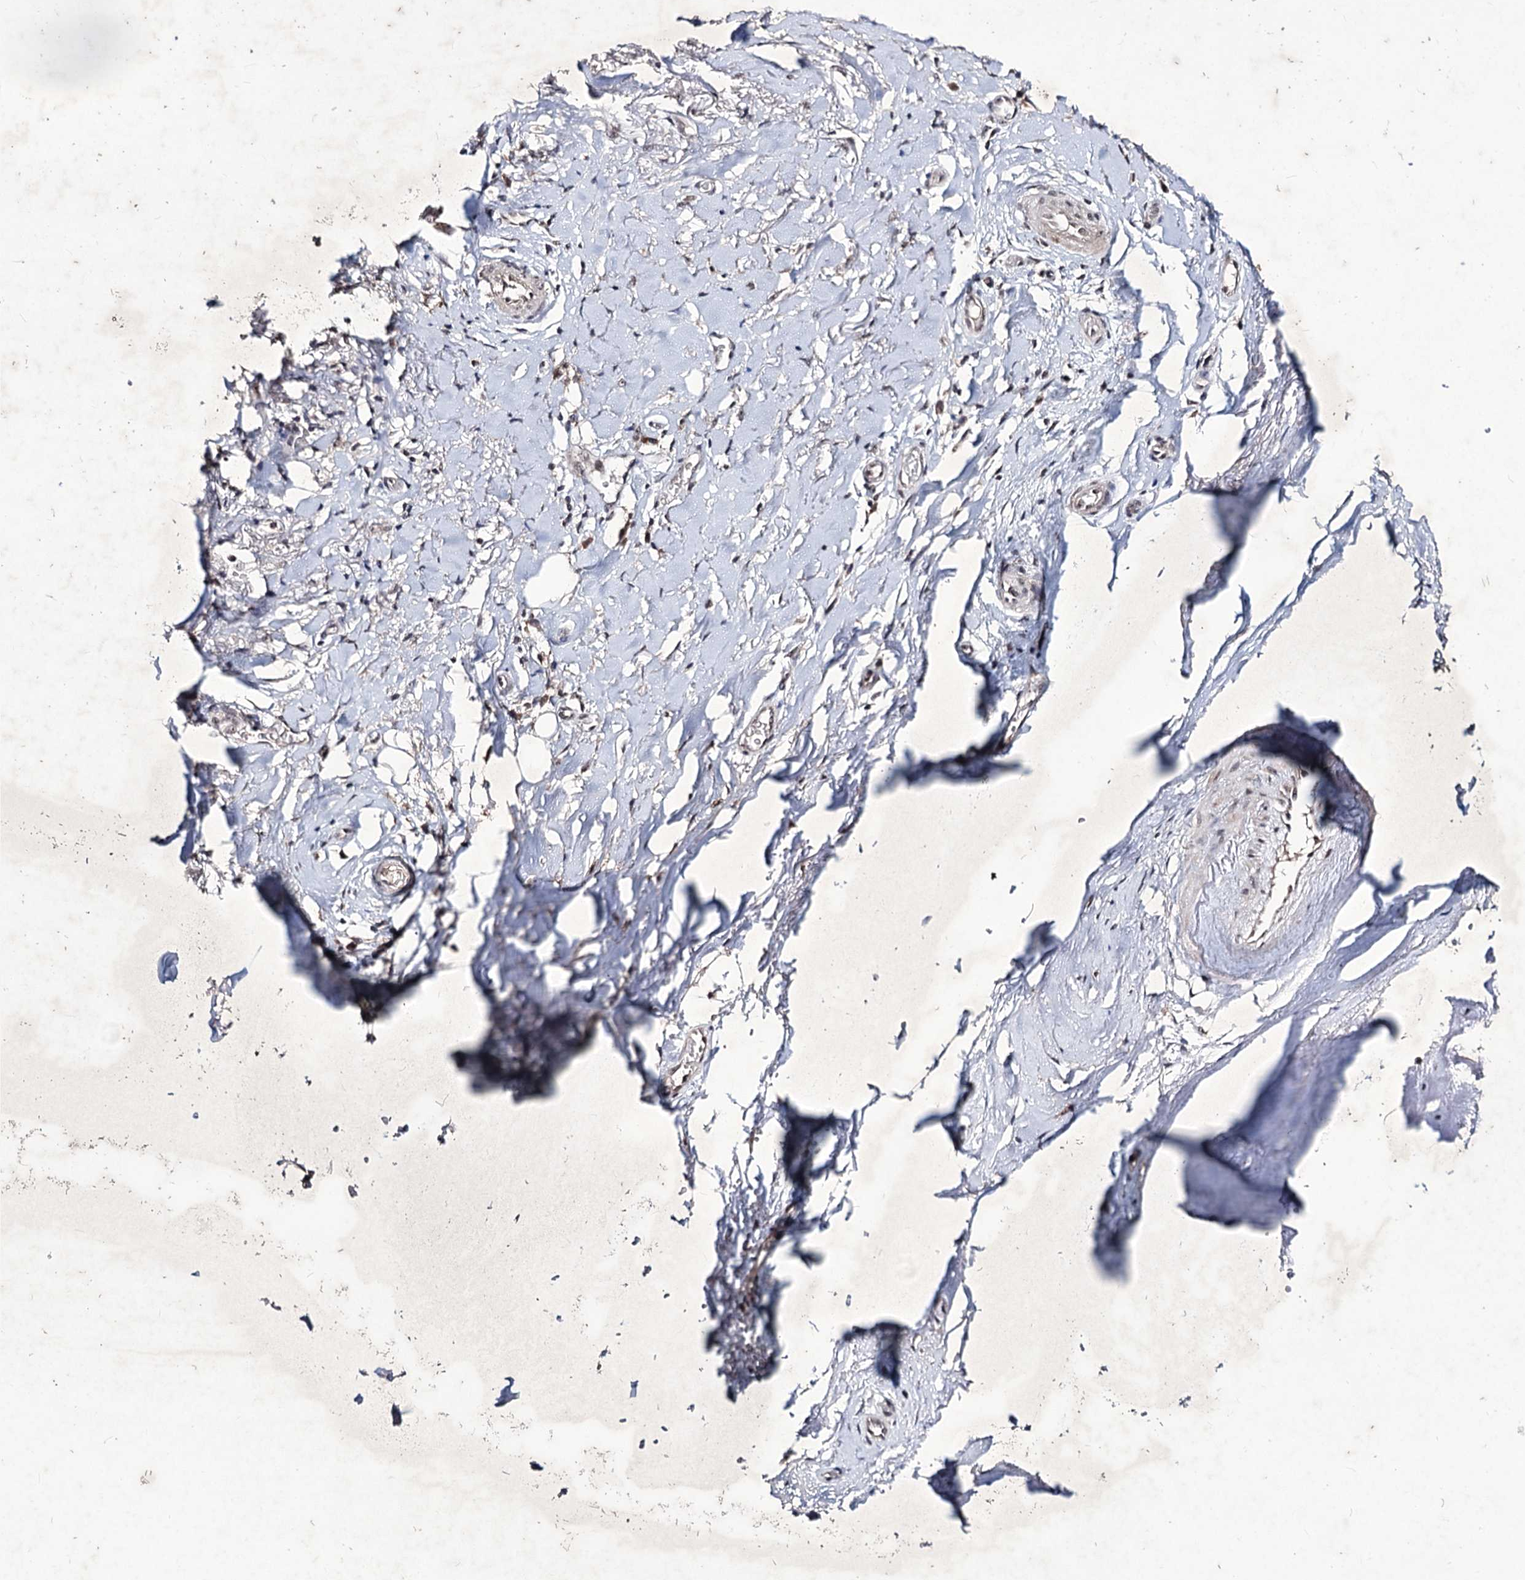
{"staining": {"intensity": "negative", "quantity": "none", "location": "none"}, "tissue": "adipose tissue", "cell_type": "Adipocytes", "image_type": "normal", "snomed": [{"axis": "morphology", "description": "Normal tissue, NOS"}, {"axis": "morphology", "description": "Basal cell carcinoma"}, {"axis": "topography", "description": "Skin"}], "caption": "The histopathology image exhibits no significant expression in adipocytes of adipose tissue.", "gene": "VGLL4", "patient": {"sex": "female", "age": 89}}